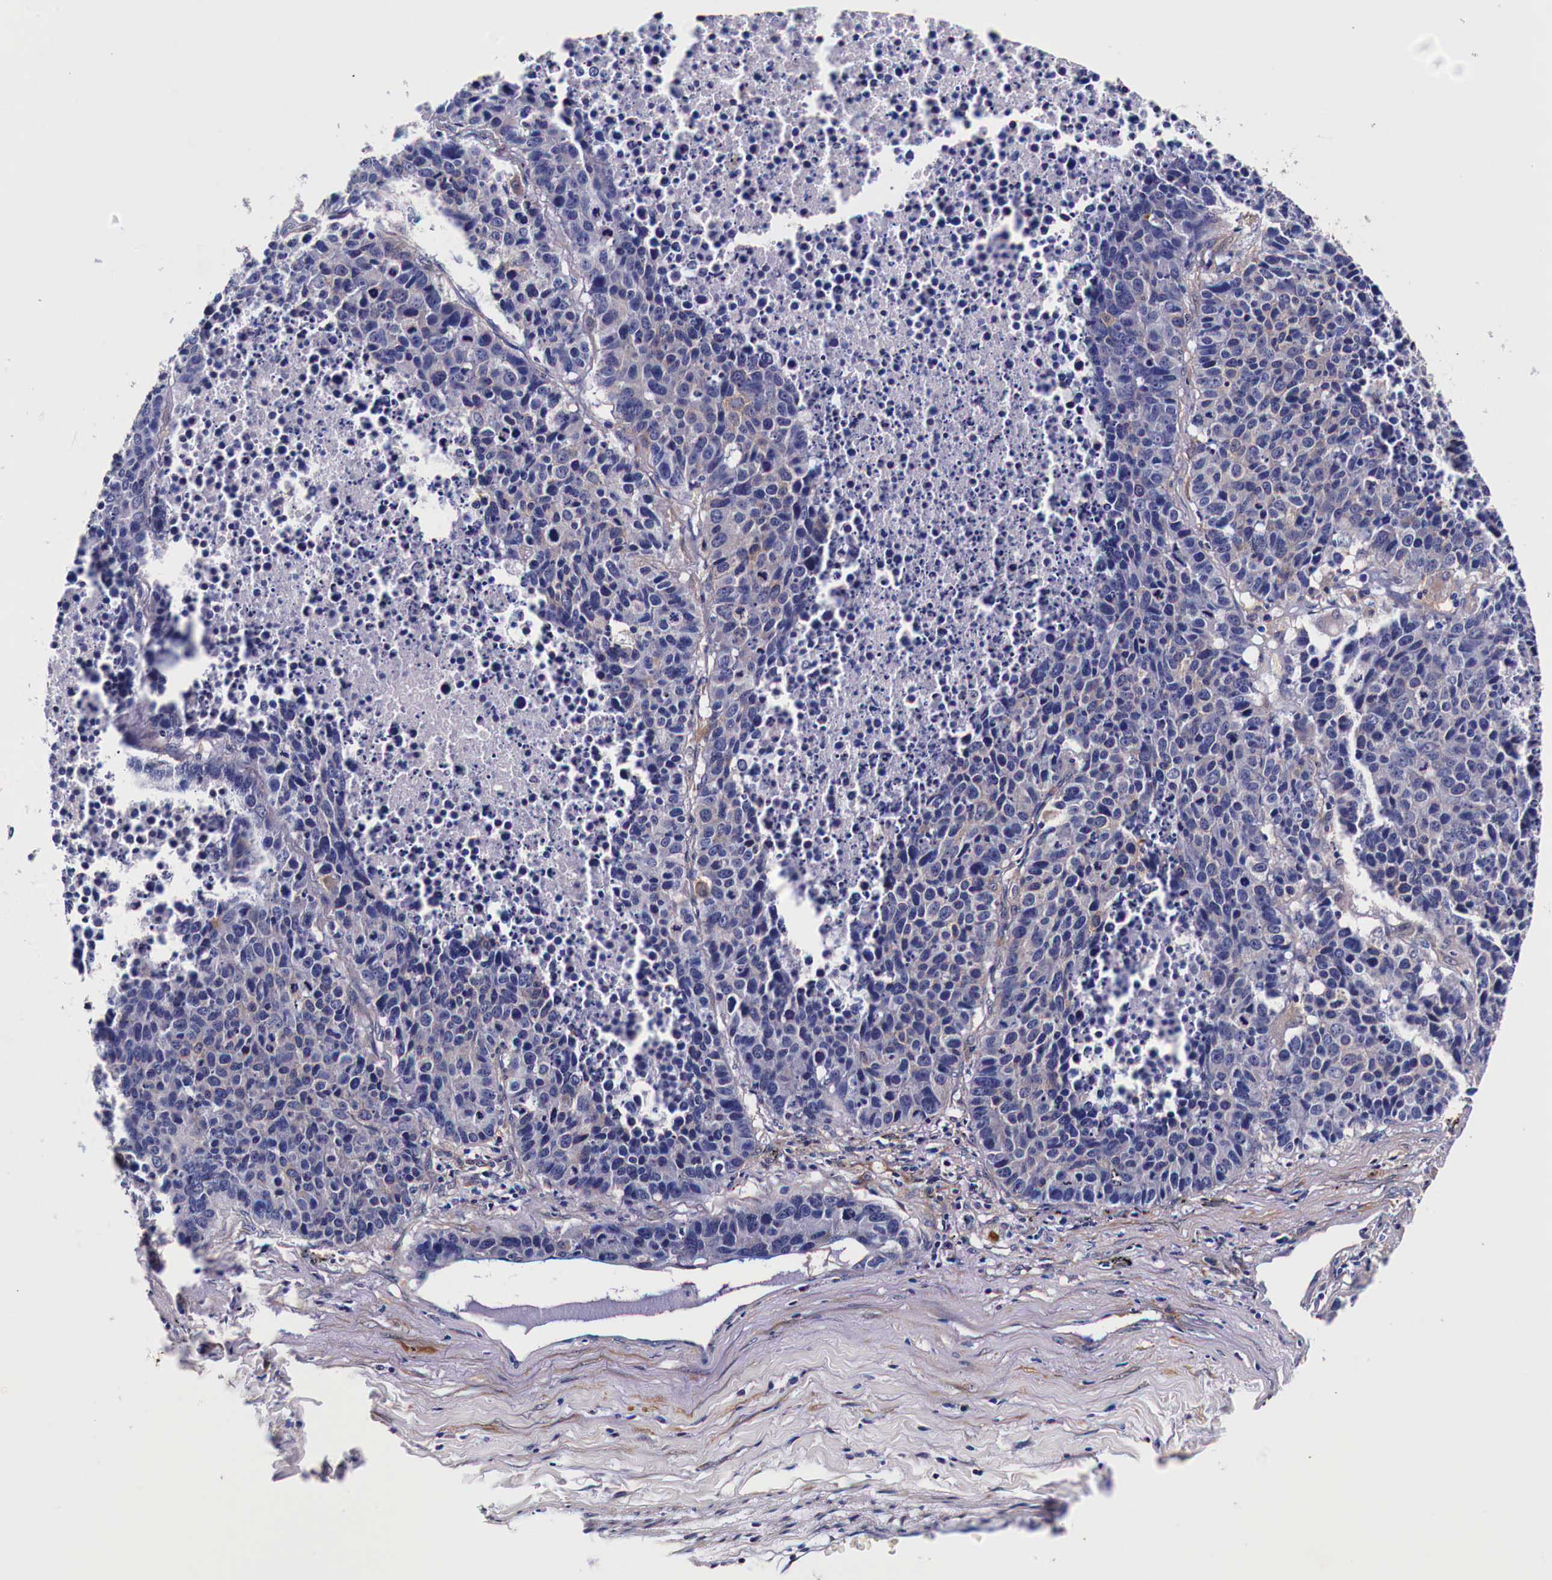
{"staining": {"intensity": "negative", "quantity": "none", "location": "none"}, "tissue": "lung cancer", "cell_type": "Tumor cells", "image_type": "cancer", "snomed": [{"axis": "morphology", "description": "Carcinoid, malignant, NOS"}, {"axis": "topography", "description": "Lung"}], "caption": "Human lung cancer (carcinoid (malignant)) stained for a protein using immunohistochemistry shows no staining in tumor cells.", "gene": "HSPB1", "patient": {"sex": "male", "age": 60}}